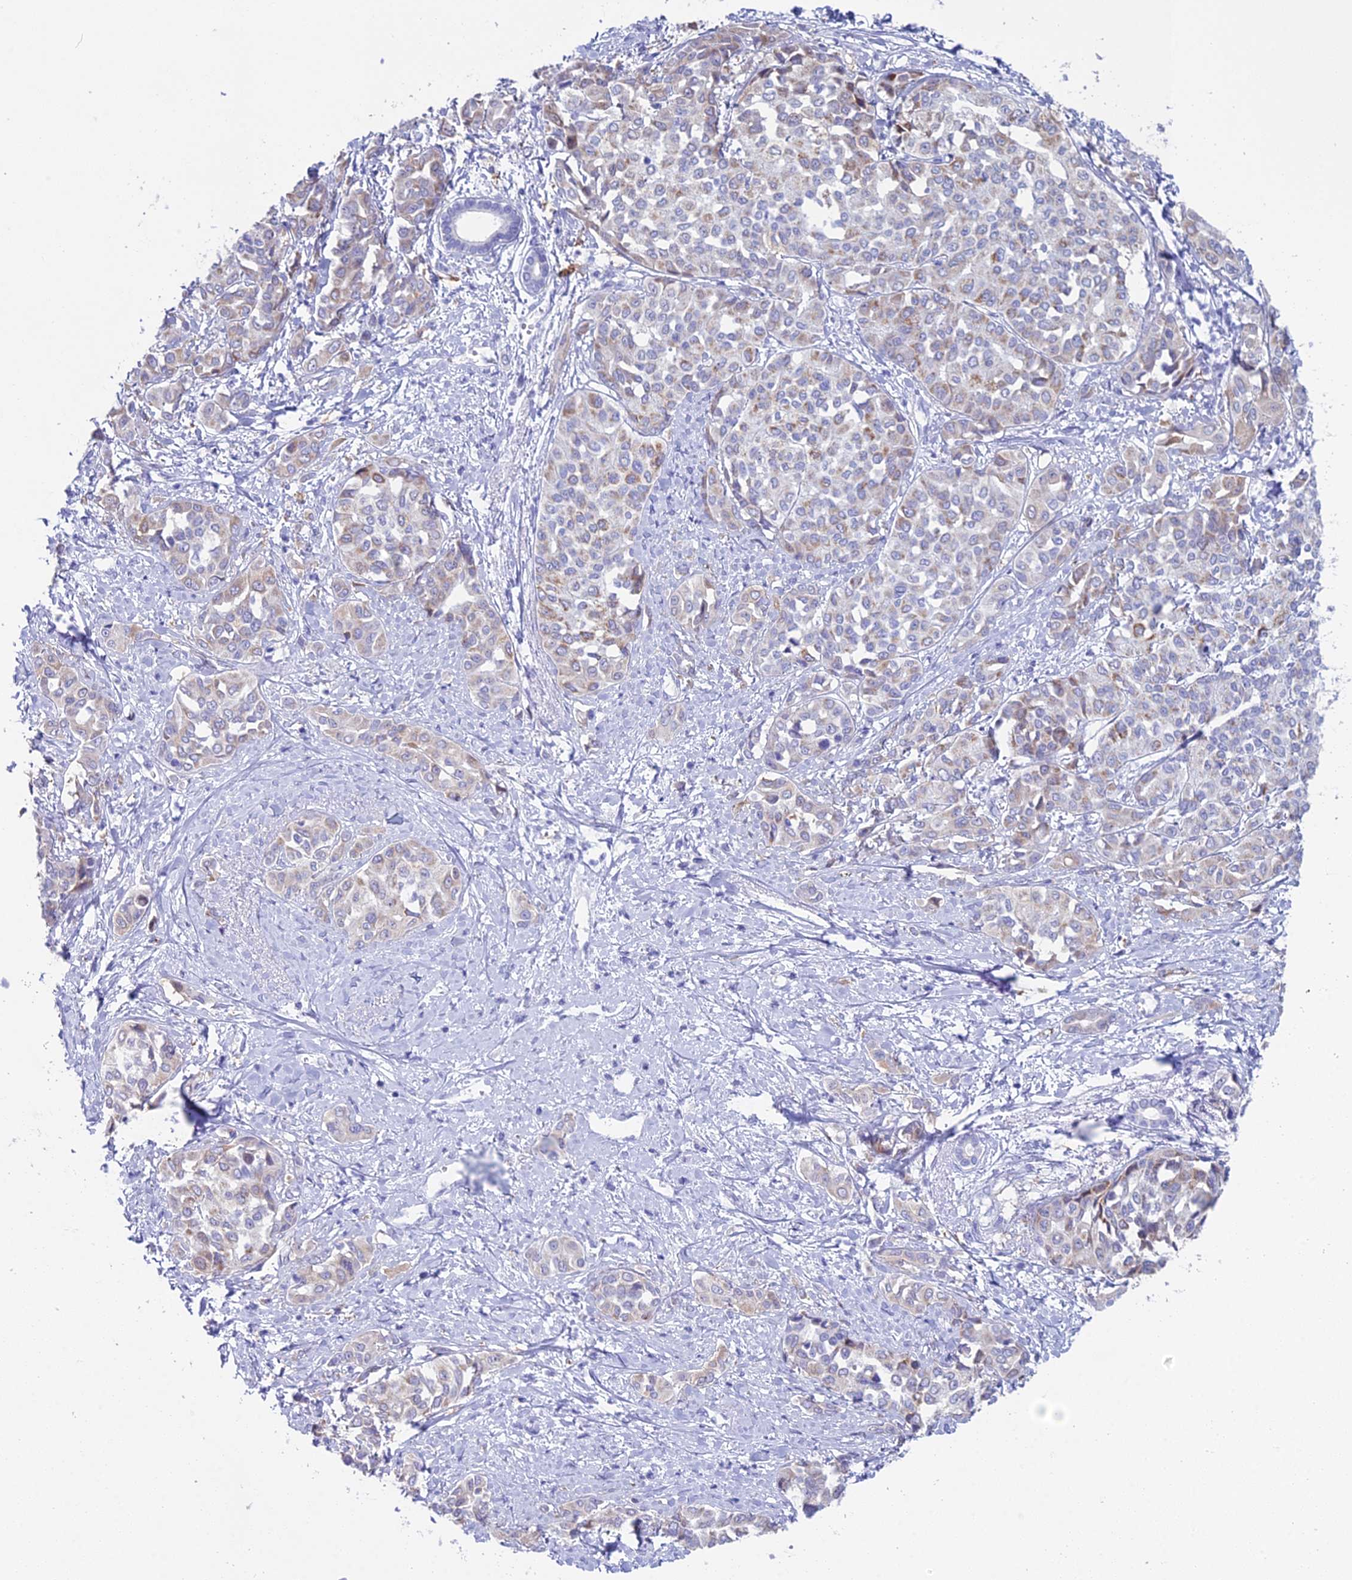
{"staining": {"intensity": "weak", "quantity": "25%-75%", "location": "cytoplasmic/membranous"}, "tissue": "liver cancer", "cell_type": "Tumor cells", "image_type": "cancer", "snomed": [{"axis": "morphology", "description": "Cholangiocarcinoma"}, {"axis": "topography", "description": "Liver"}], "caption": "Human liver cholangiocarcinoma stained for a protein (brown) displays weak cytoplasmic/membranous positive expression in about 25%-75% of tumor cells.", "gene": "CC2D2A", "patient": {"sex": "female", "age": 77}}